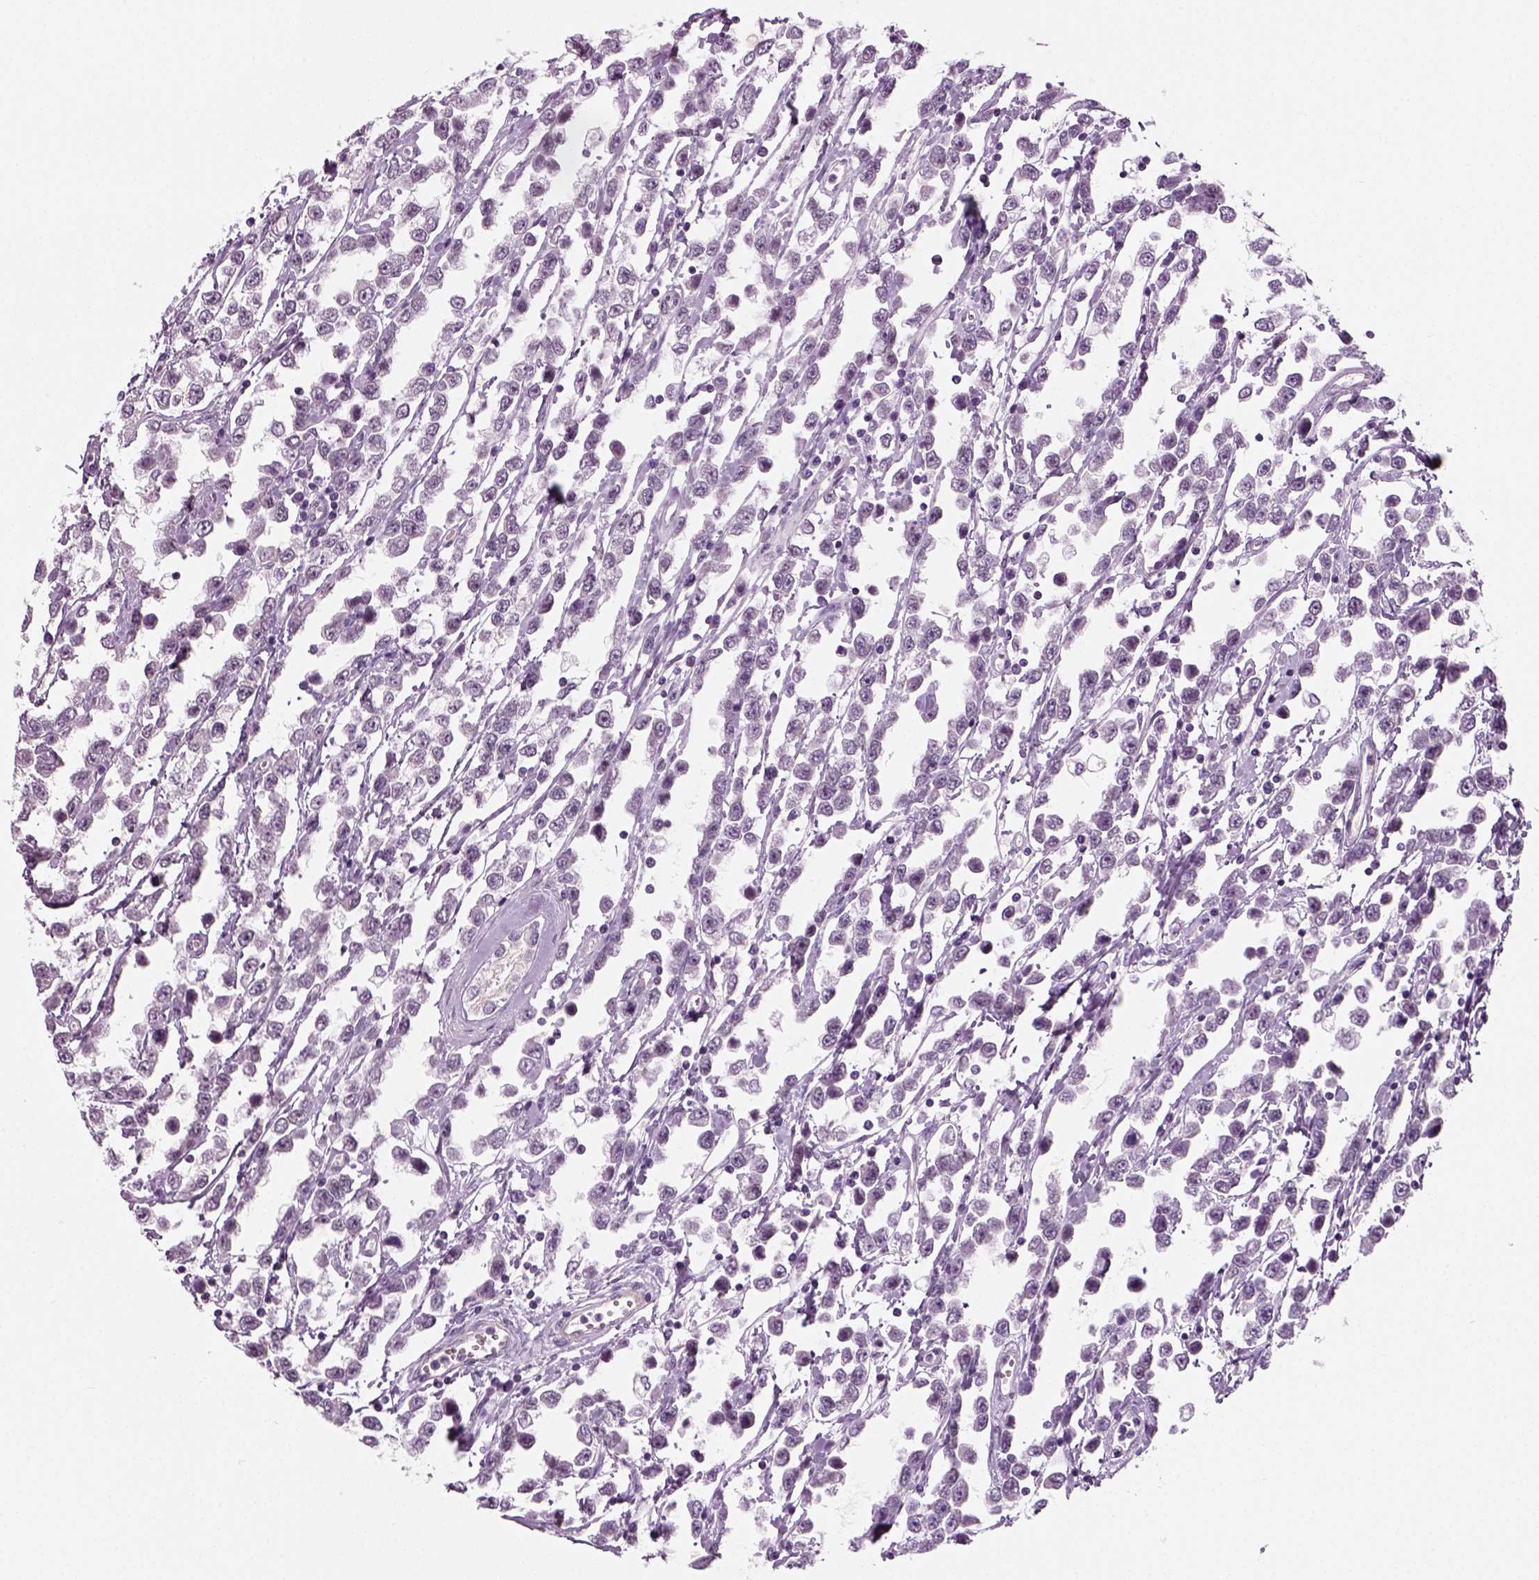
{"staining": {"intensity": "negative", "quantity": "none", "location": "none"}, "tissue": "testis cancer", "cell_type": "Tumor cells", "image_type": "cancer", "snomed": [{"axis": "morphology", "description": "Seminoma, NOS"}, {"axis": "topography", "description": "Testis"}], "caption": "This is an immunohistochemistry (IHC) image of human testis cancer. There is no positivity in tumor cells.", "gene": "SPATA31E1", "patient": {"sex": "male", "age": 34}}